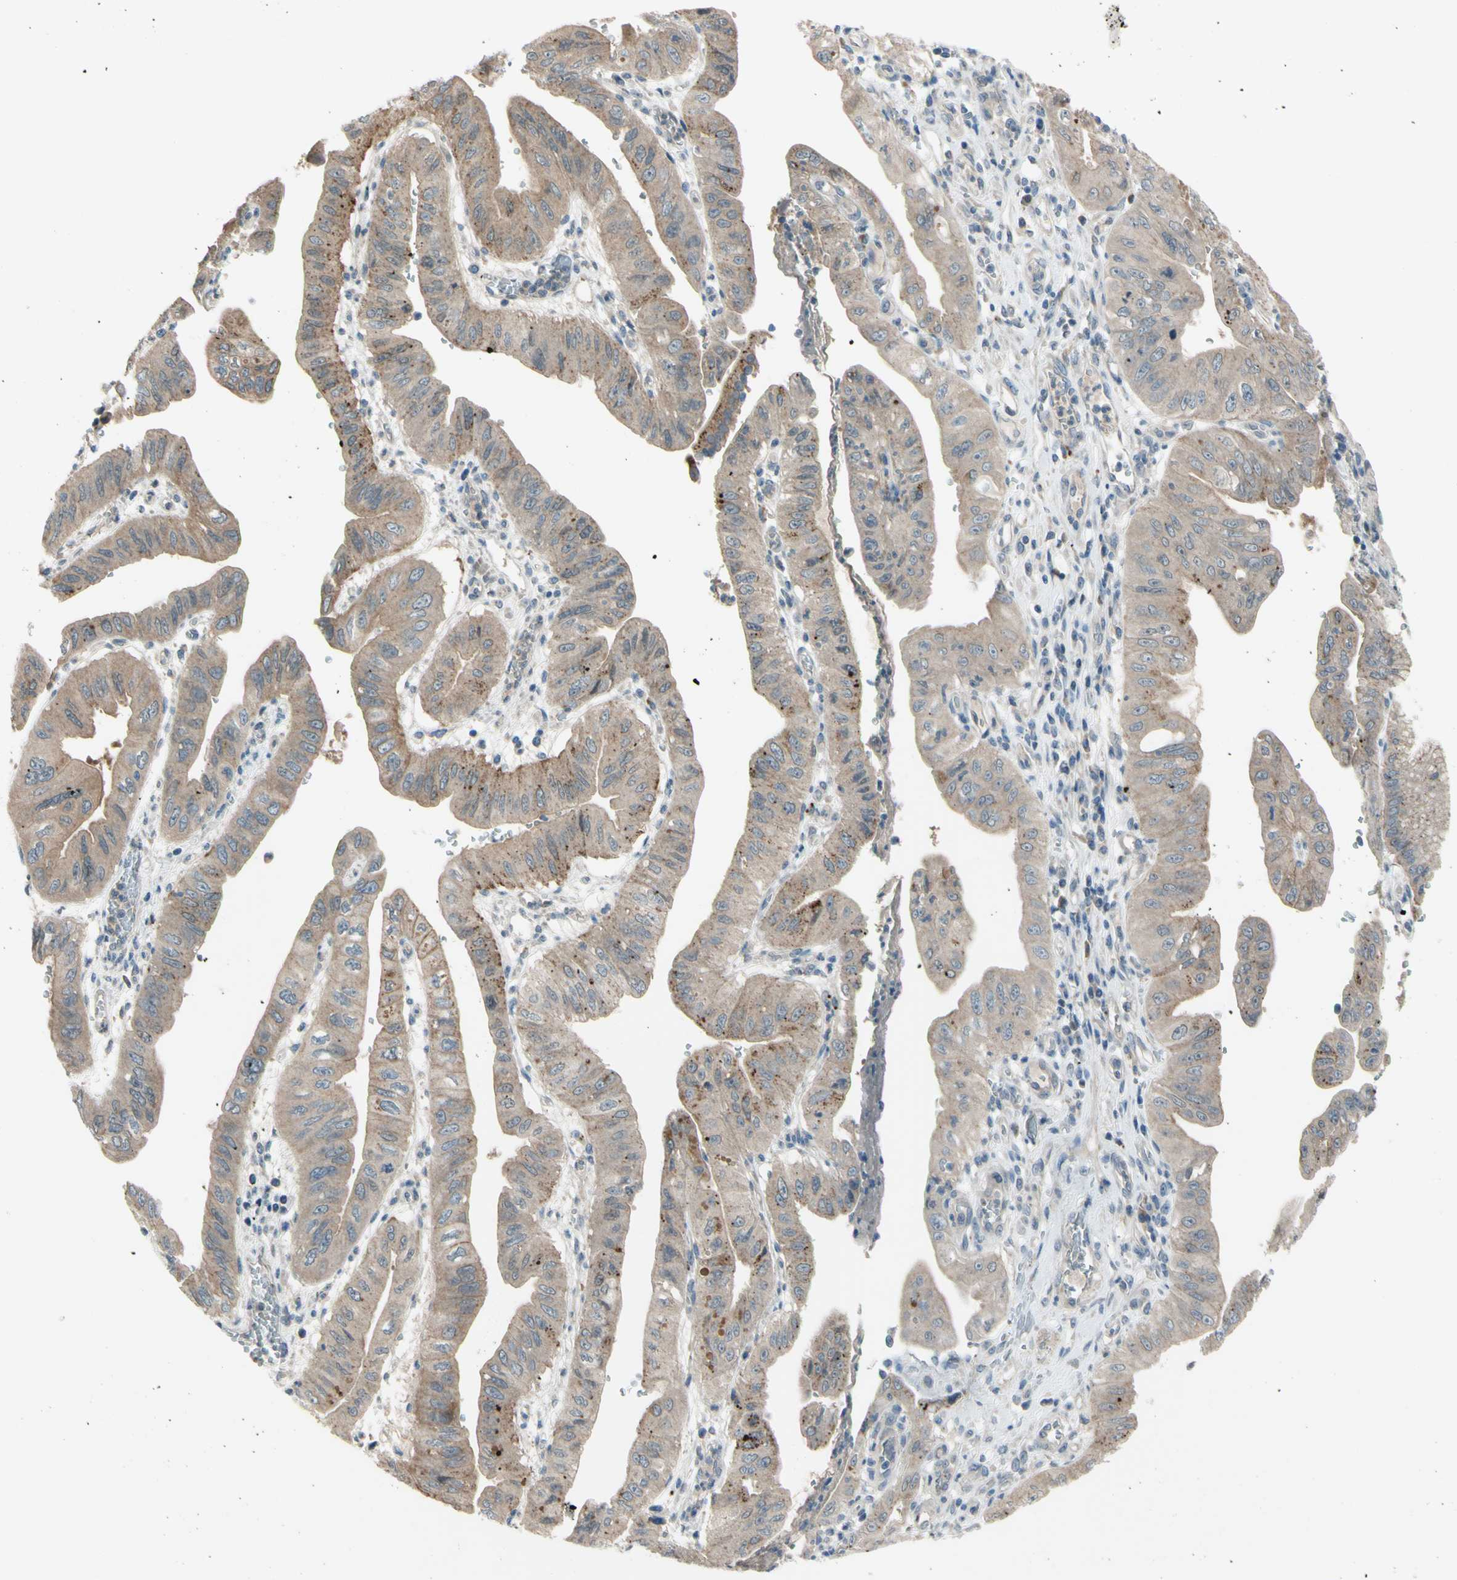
{"staining": {"intensity": "weak", "quantity": ">75%", "location": "cytoplasmic/membranous"}, "tissue": "pancreatic cancer", "cell_type": "Tumor cells", "image_type": "cancer", "snomed": [{"axis": "morphology", "description": "Normal tissue, NOS"}, {"axis": "topography", "description": "Lymph node"}], "caption": "This image displays pancreatic cancer stained with immunohistochemistry (IHC) to label a protein in brown. The cytoplasmic/membranous of tumor cells show weak positivity for the protein. Nuclei are counter-stained blue.", "gene": "AFP", "patient": {"sex": "male", "age": 50}}